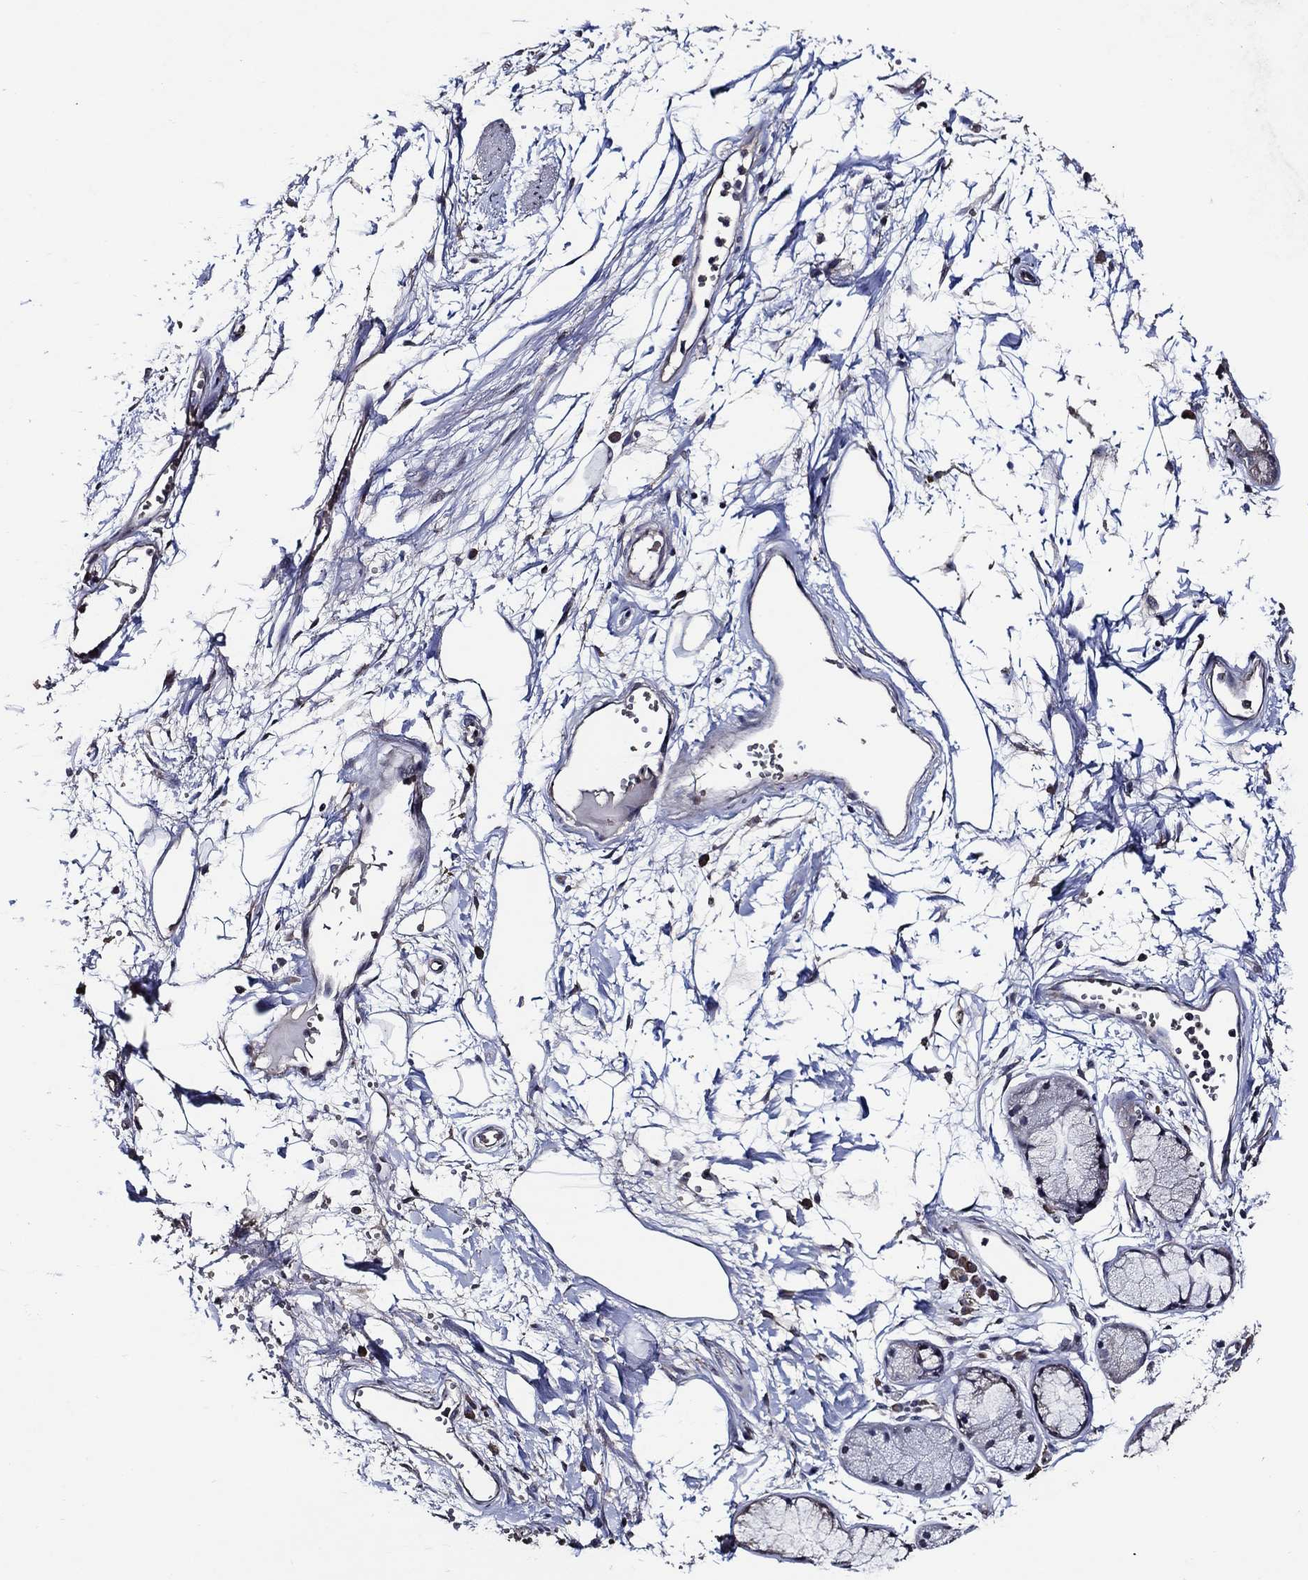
{"staining": {"intensity": "negative", "quantity": "none", "location": "none"}, "tissue": "adipose tissue", "cell_type": "Adipocytes", "image_type": "normal", "snomed": [{"axis": "morphology", "description": "Normal tissue, NOS"}, {"axis": "morphology", "description": "Squamous cell carcinoma, NOS"}, {"axis": "topography", "description": "Cartilage tissue"}, {"axis": "topography", "description": "Lung"}], "caption": "The histopathology image exhibits no staining of adipocytes in benign adipose tissue.", "gene": "HAP1", "patient": {"sex": "male", "age": 66}}